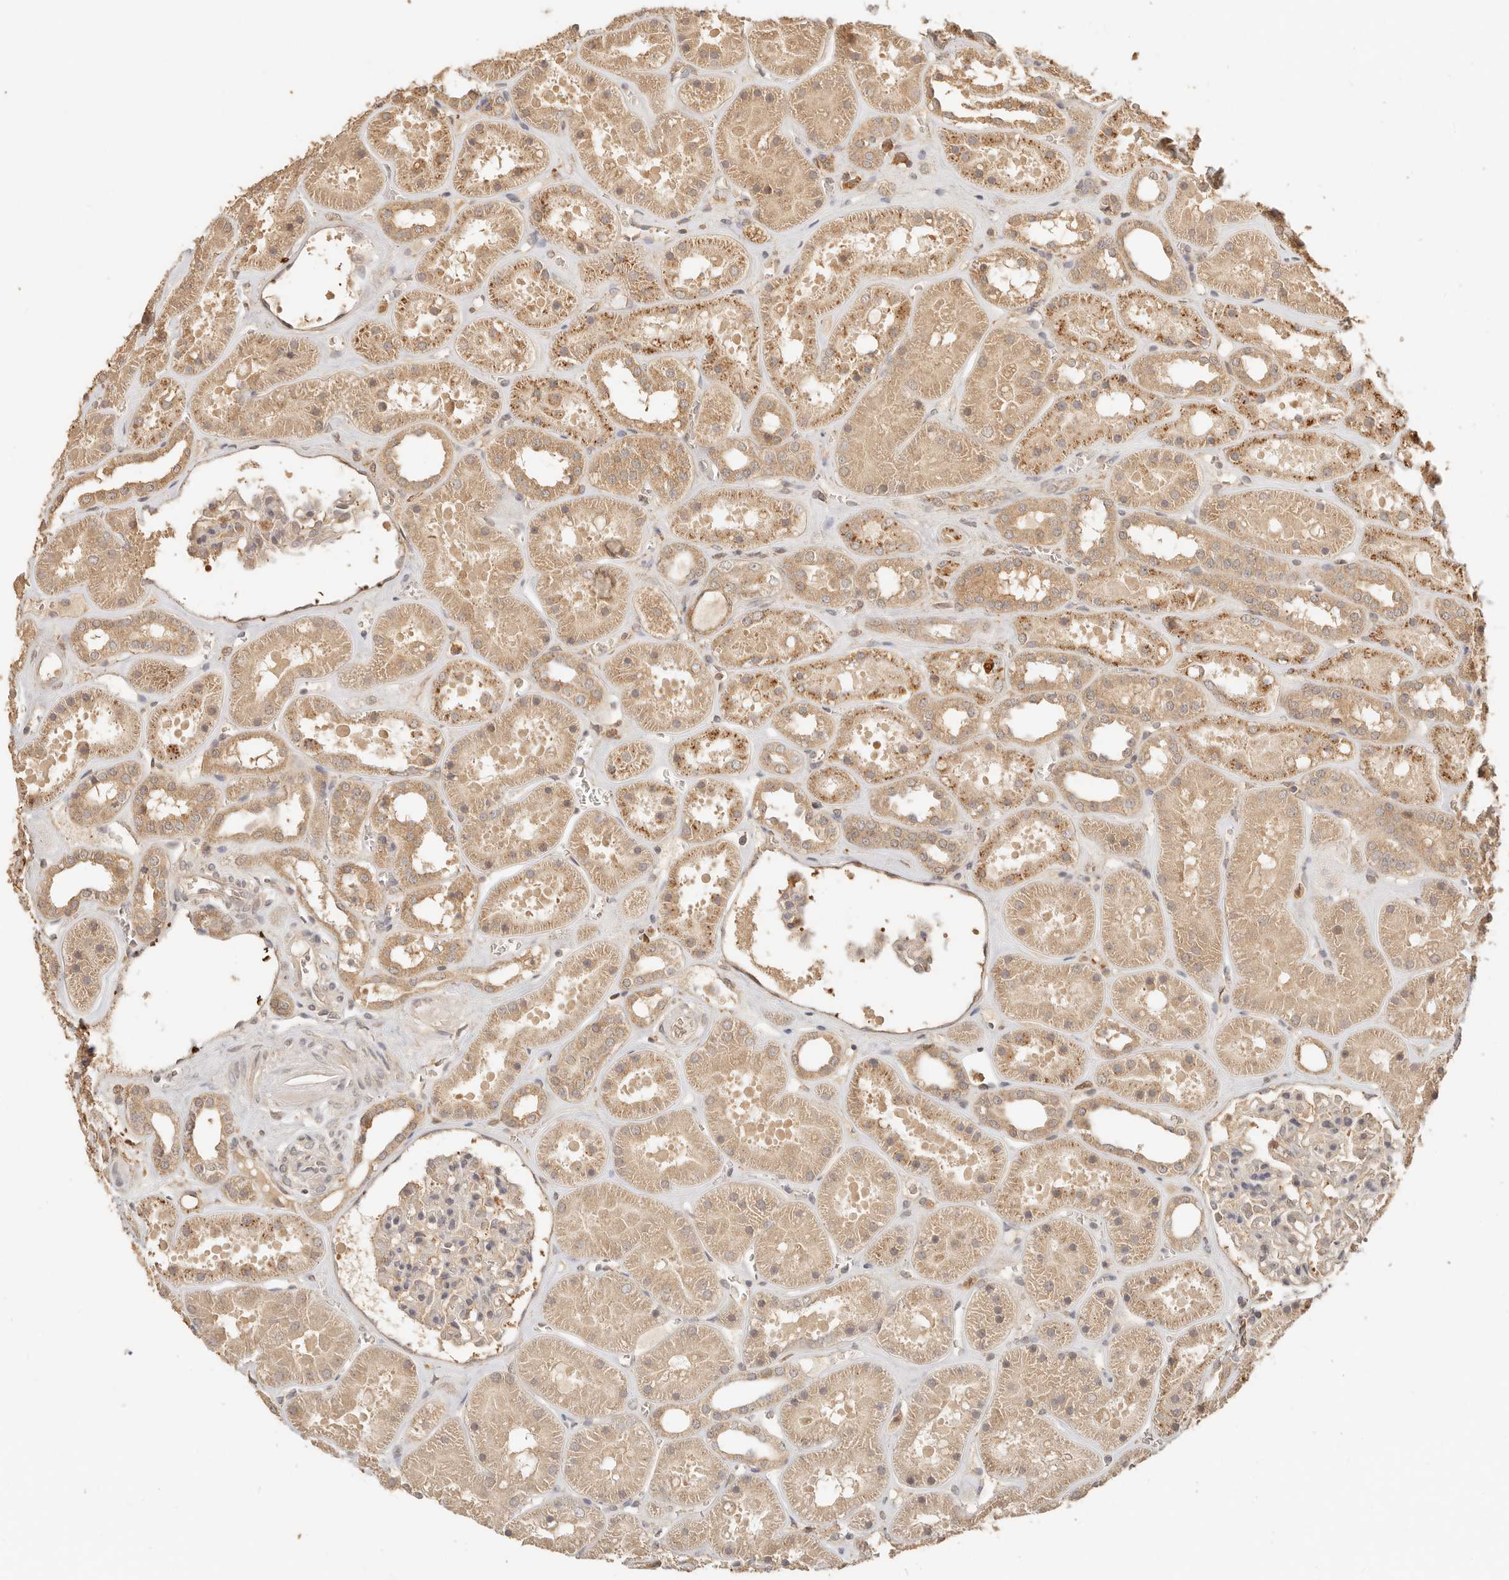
{"staining": {"intensity": "weak", "quantity": "25%-75%", "location": "cytoplasmic/membranous"}, "tissue": "kidney", "cell_type": "Cells in glomeruli", "image_type": "normal", "snomed": [{"axis": "morphology", "description": "Normal tissue, NOS"}, {"axis": "topography", "description": "Kidney"}], "caption": "High-magnification brightfield microscopy of normal kidney stained with DAB (3,3'-diaminobenzidine) (brown) and counterstained with hematoxylin (blue). cells in glomeruli exhibit weak cytoplasmic/membranous staining is appreciated in about25%-75% of cells. (Stains: DAB (3,3'-diaminobenzidine) in brown, nuclei in blue, Microscopy: brightfield microscopy at high magnification).", "gene": "INTS11", "patient": {"sex": "female", "age": 41}}